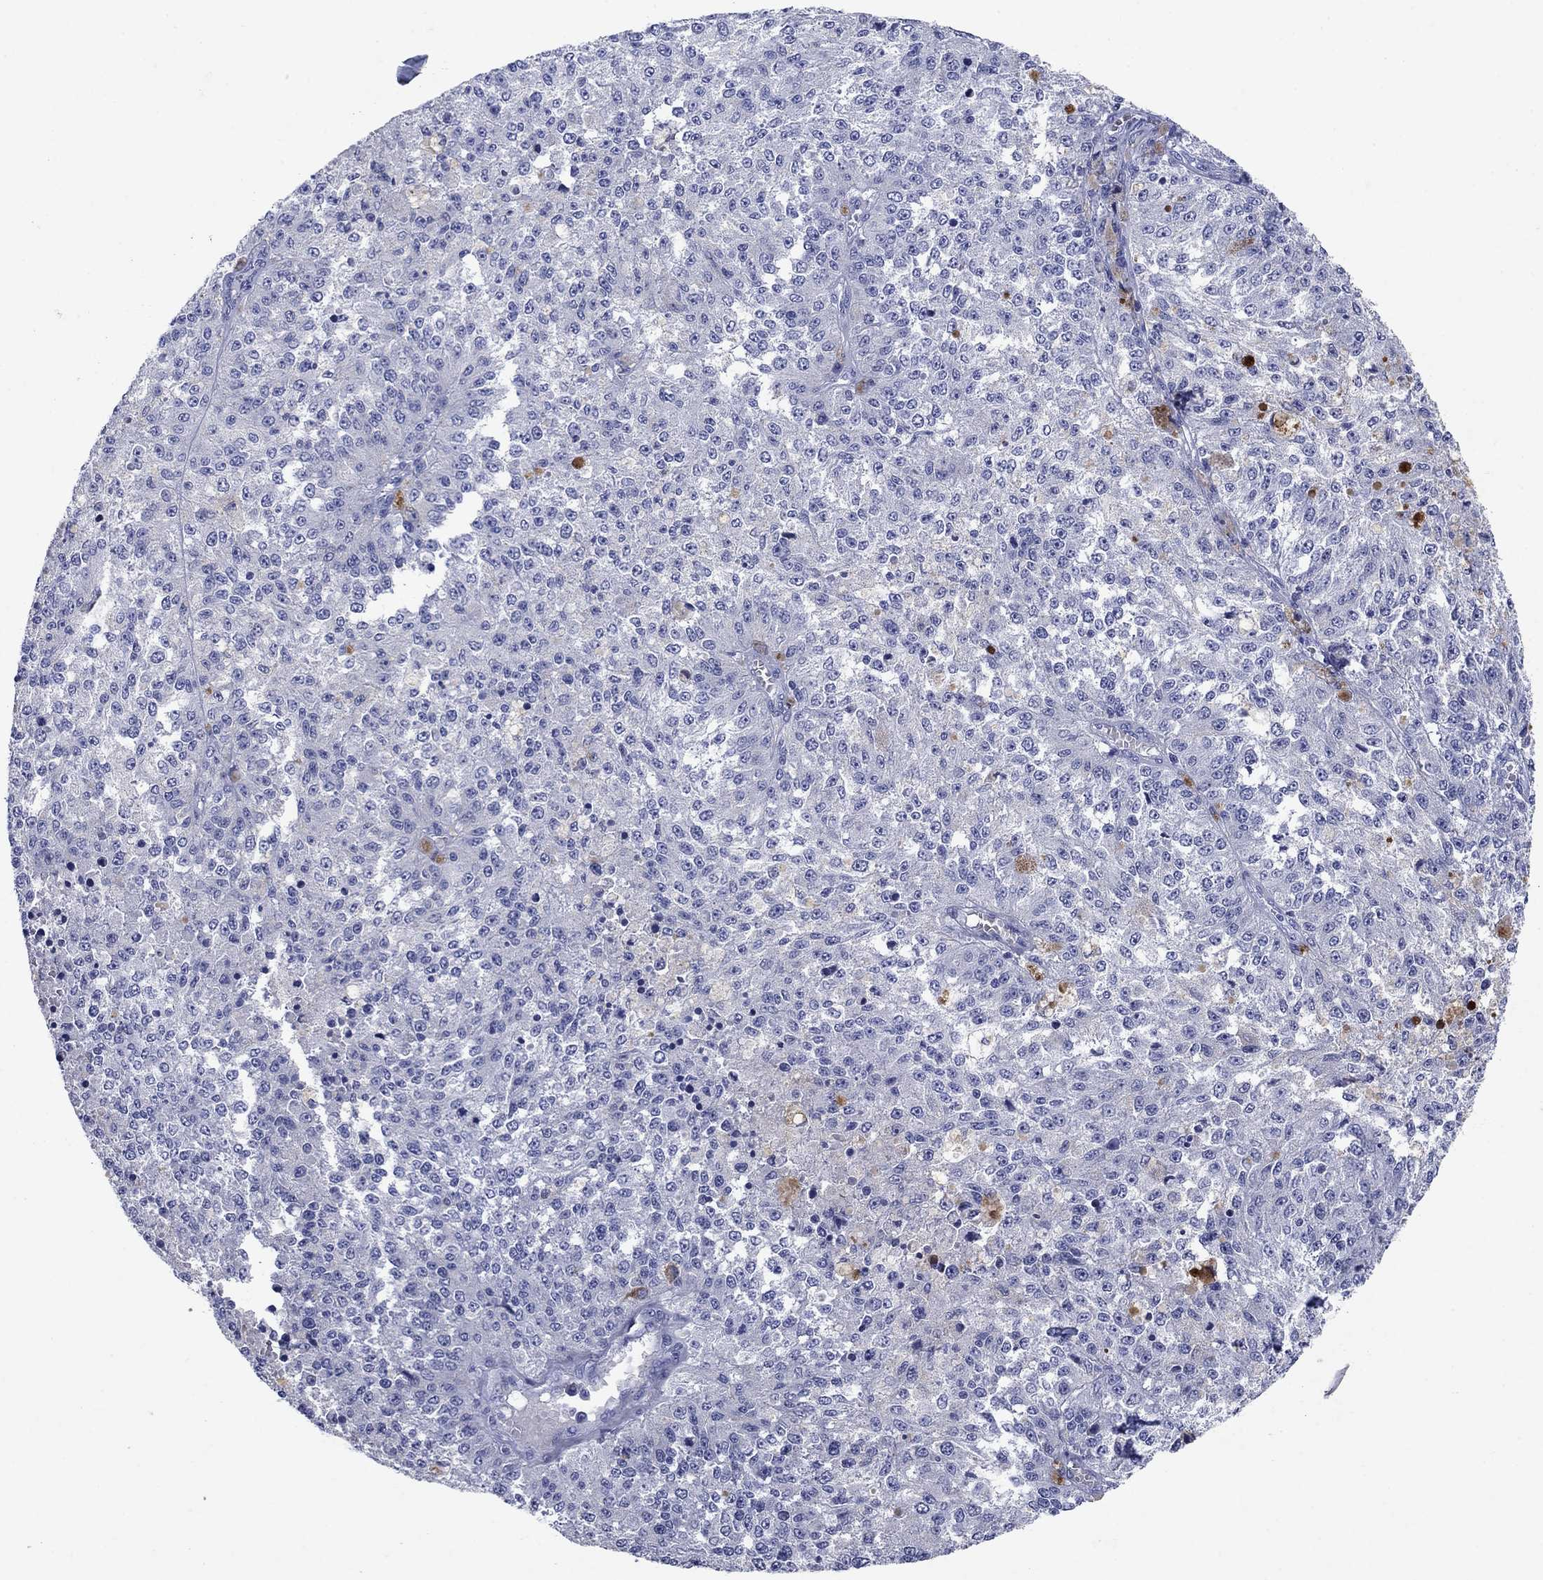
{"staining": {"intensity": "negative", "quantity": "none", "location": "none"}, "tissue": "melanoma", "cell_type": "Tumor cells", "image_type": "cancer", "snomed": [{"axis": "morphology", "description": "Malignant melanoma, Metastatic site"}, {"axis": "topography", "description": "Lymph node"}], "caption": "An IHC micrograph of melanoma is shown. There is no staining in tumor cells of melanoma. (DAB immunohistochemistry visualized using brightfield microscopy, high magnification).", "gene": "SULT2B1", "patient": {"sex": "female", "age": 64}}